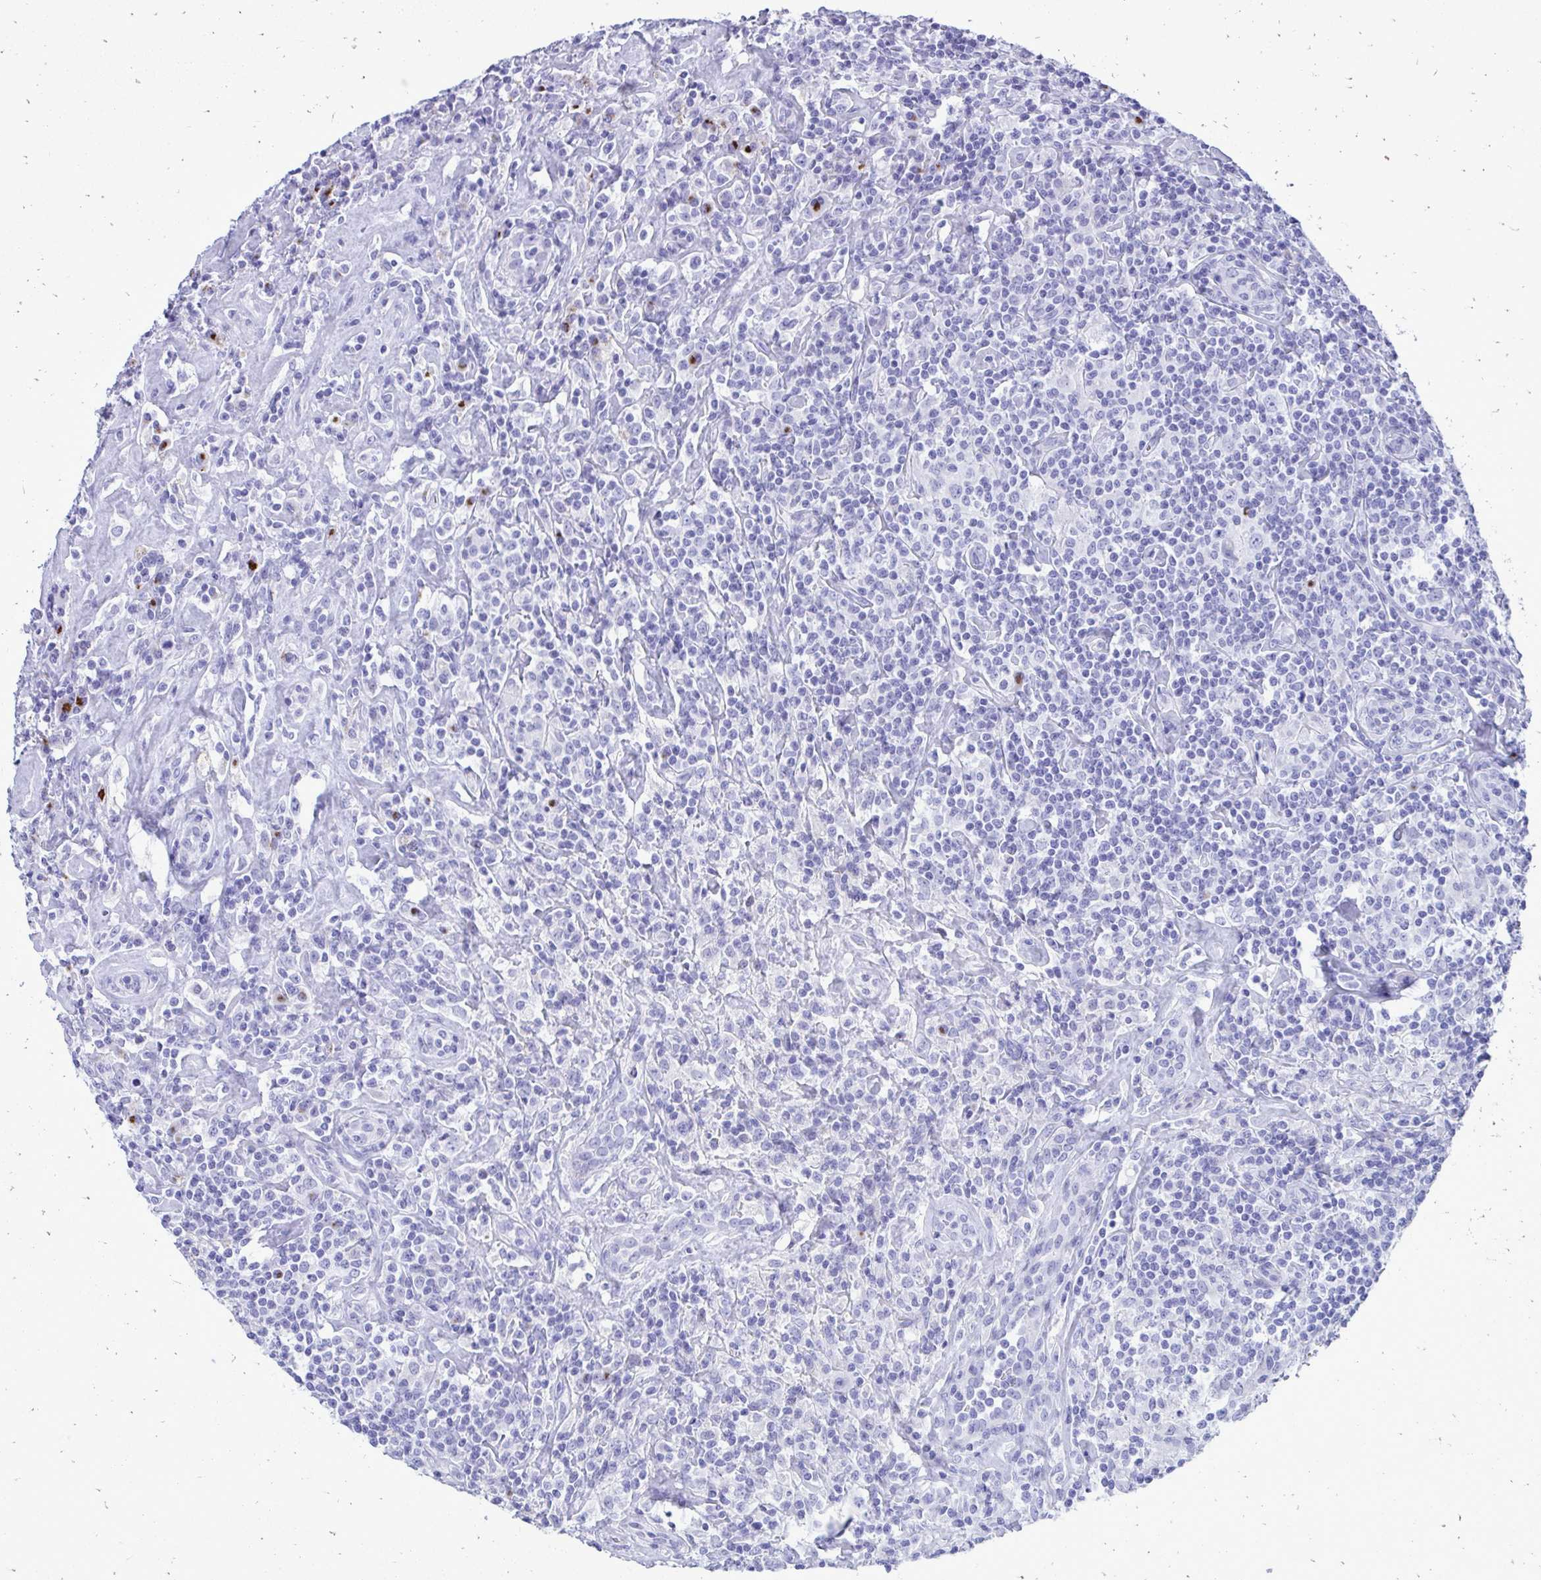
{"staining": {"intensity": "negative", "quantity": "none", "location": "none"}, "tissue": "lymphoma", "cell_type": "Tumor cells", "image_type": "cancer", "snomed": [{"axis": "morphology", "description": "Hodgkin's disease, NOS"}, {"axis": "morphology", "description": "Hodgkin's lymphoma, nodular sclerosis"}, {"axis": "topography", "description": "Lymph node"}], "caption": "This micrograph is of Hodgkin's lymphoma, nodular sclerosis stained with immunohistochemistry (IHC) to label a protein in brown with the nuclei are counter-stained blue. There is no expression in tumor cells.", "gene": "ANKDD1B", "patient": {"sex": "female", "age": 10}}